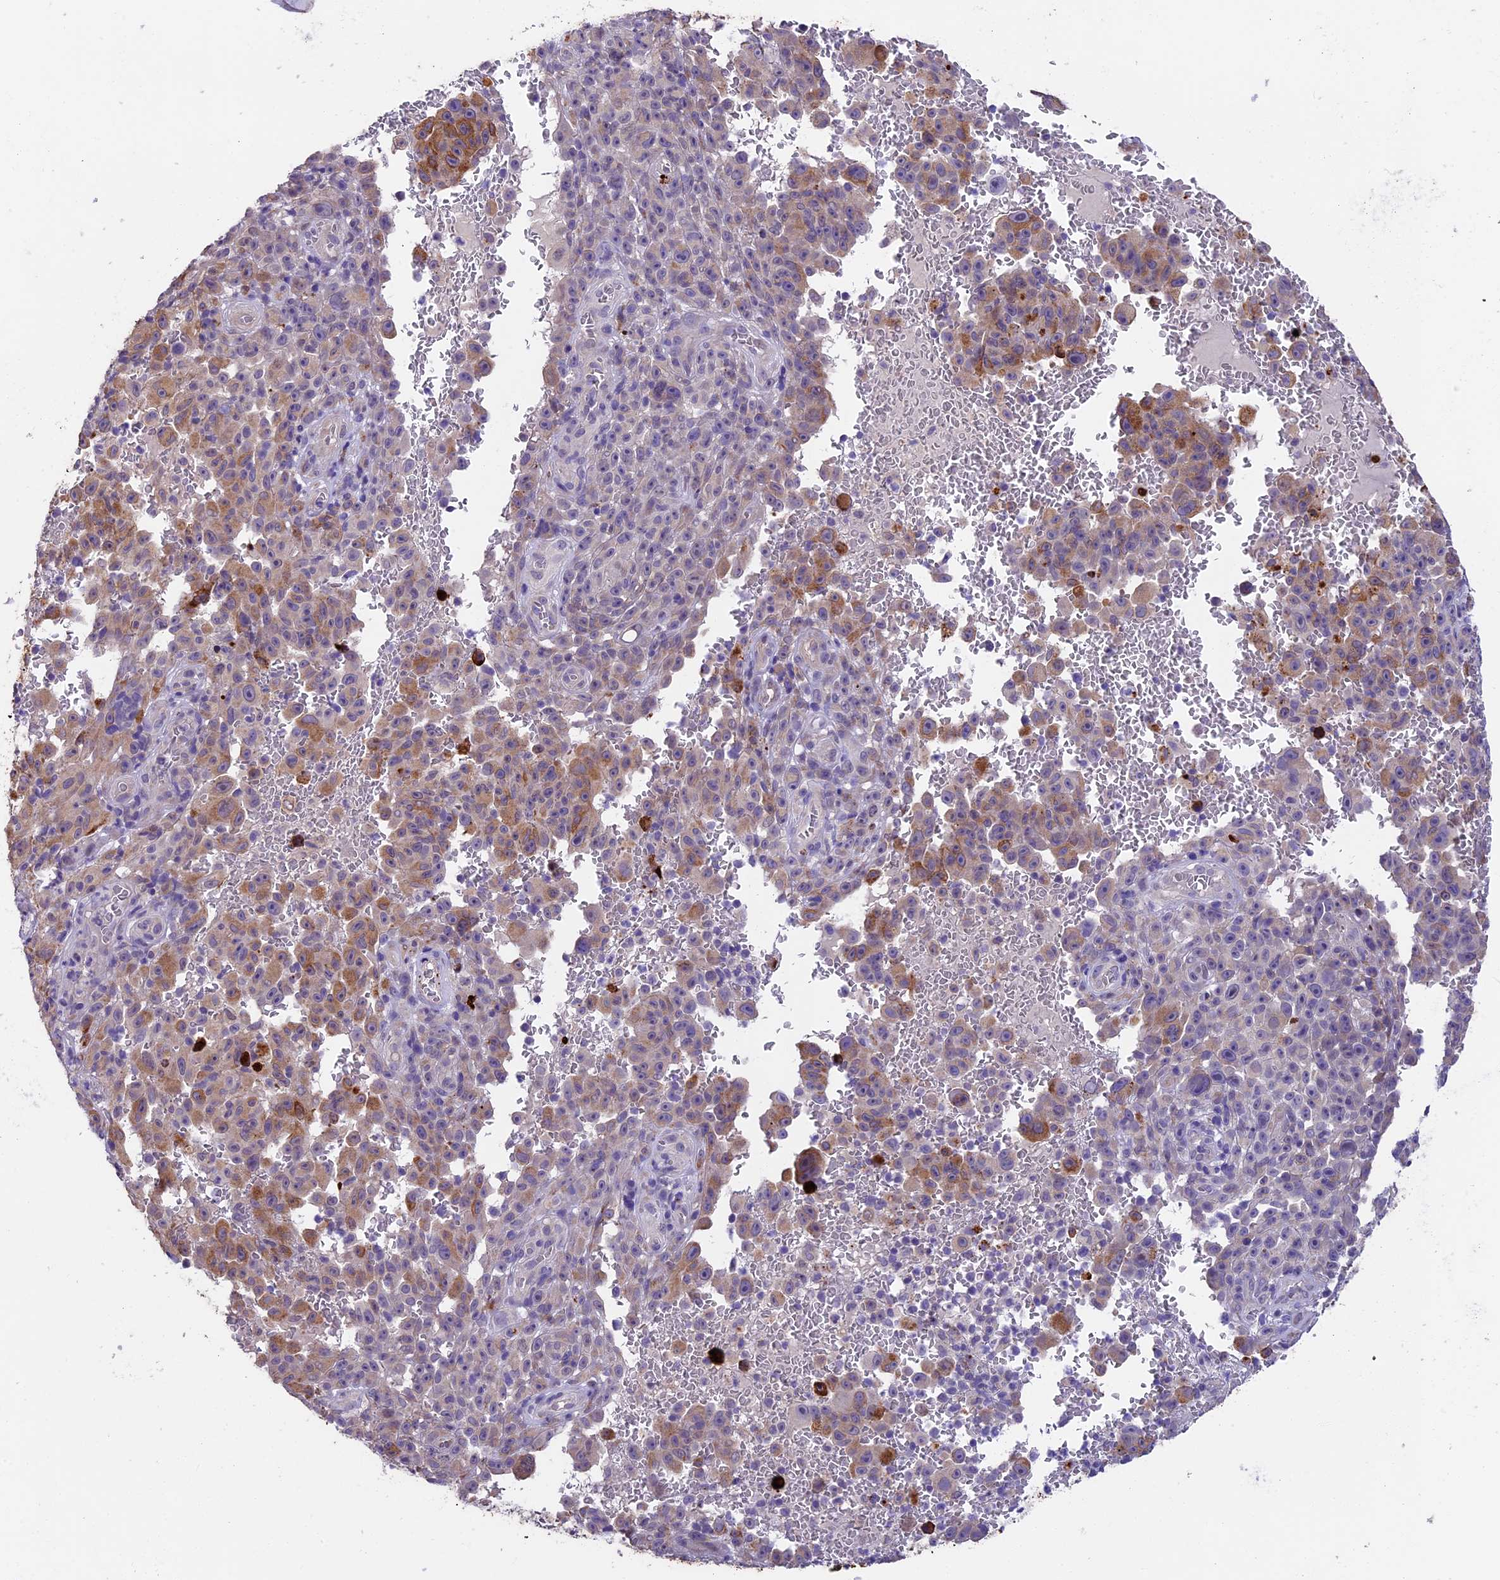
{"staining": {"intensity": "moderate", "quantity": "<25%", "location": "cytoplasmic/membranous"}, "tissue": "melanoma", "cell_type": "Tumor cells", "image_type": "cancer", "snomed": [{"axis": "morphology", "description": "Malignant melanoma, NOS"}, {"axis": "topography", "description": "Skin"}], "caption": "A brown stain highlights moderate cytoplasmic/membranous expression of a protein in melanoma tumor cells.", "gene": "LSM7", "patient": {"sex": "female", "age": 82}}